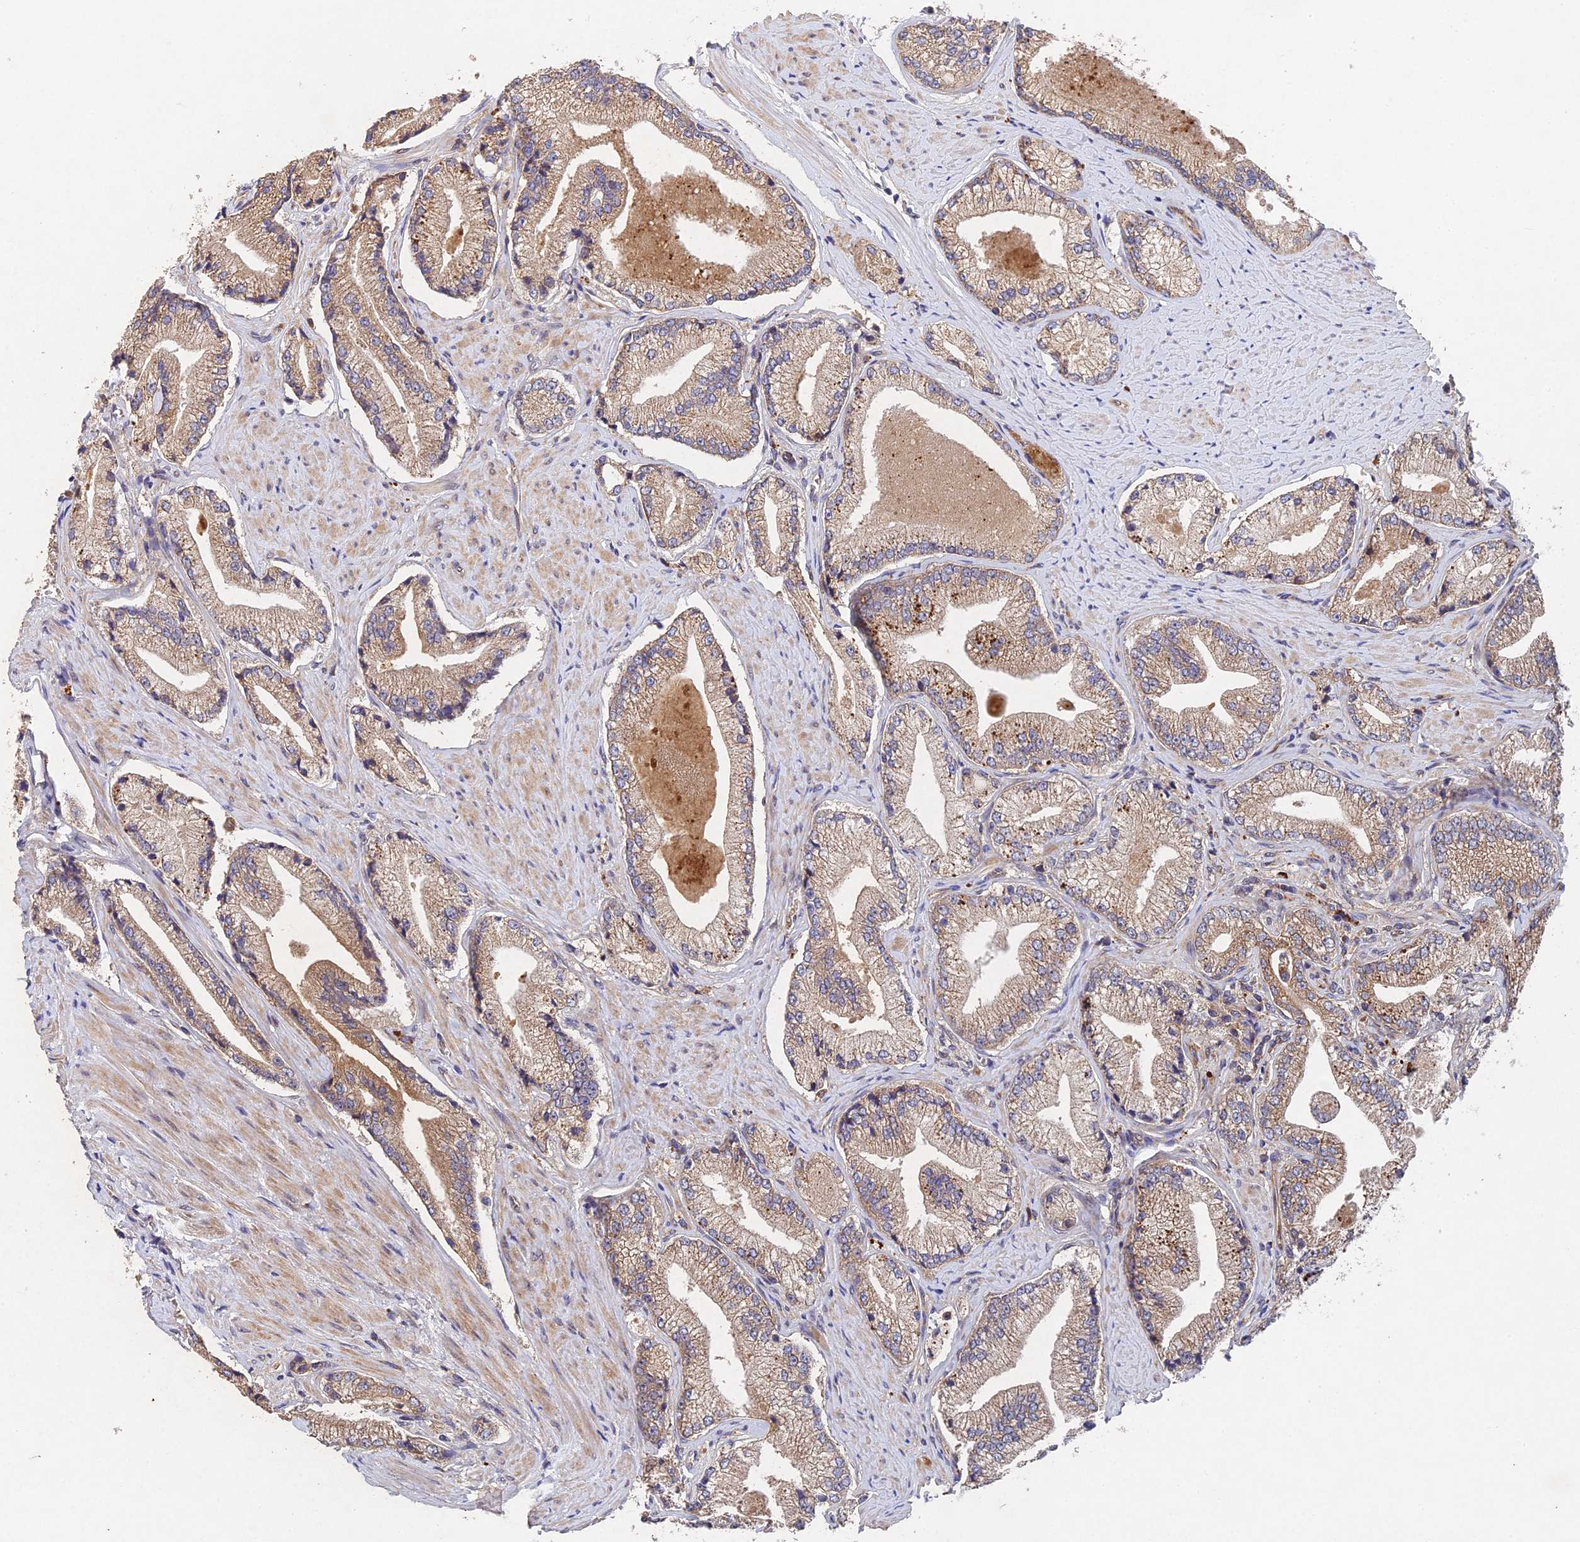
{"staining": {"intensity": "moderate", "quantity": "<25%", "location": "cytoplasmic/membranous"}, "tissue": "prostate cancer", "cell_type": "Tumor cells", "image_type": "cancer", "snomed": [{"axis": "morphology", "description": "Adenocarcinoma, High grade"}, {"axis": "topography", "description": "Prostate"}], "caption": "This is a histology image of immunohistochemistry (IHC) staining of high-grade adenocarcinoma (prostate), which shows moderate expression in the cytoplasmic/membranous of tumor cells.", "gene": "NSMCE1", "patient": {"sex": "male", "age": 67}}